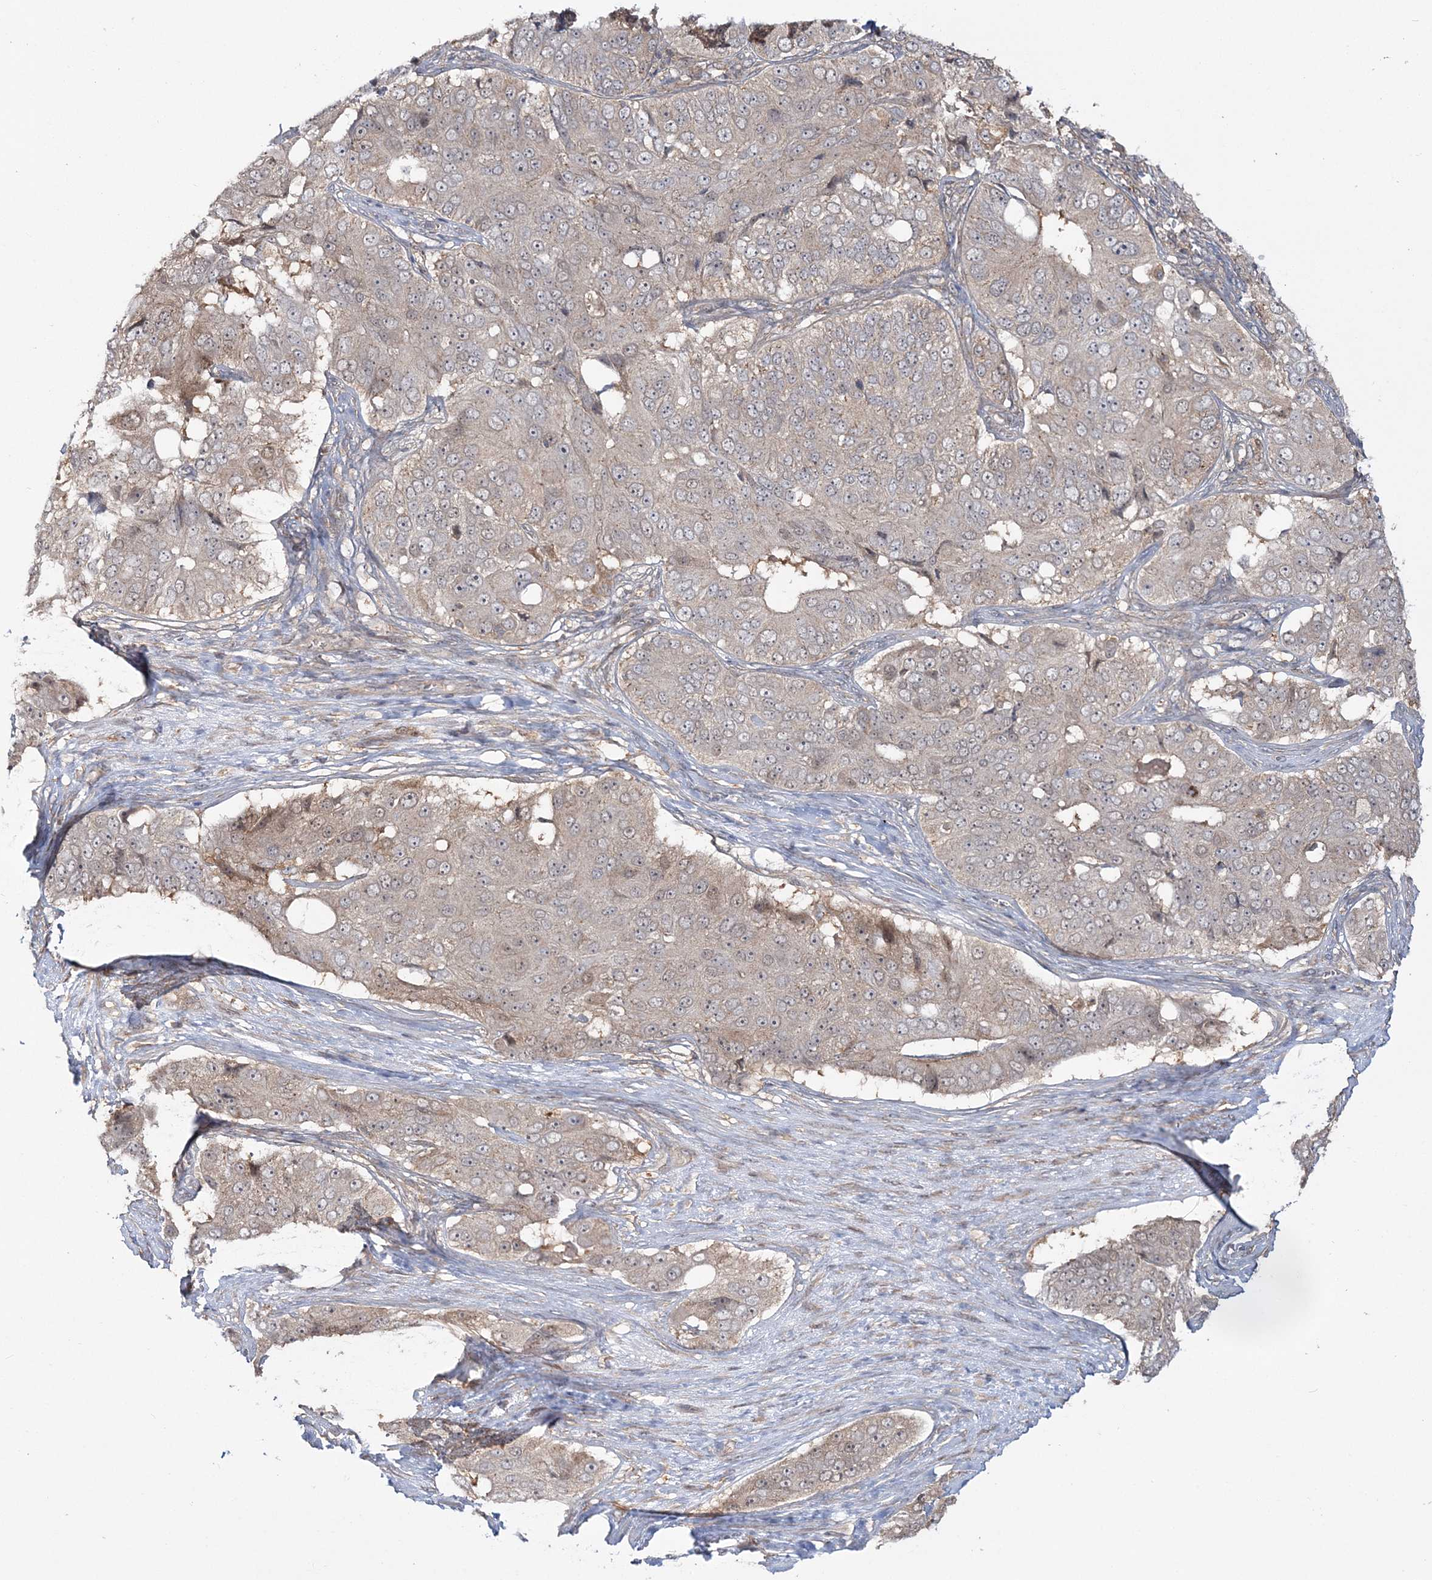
{"staining": {"intensity": "negative", "quantity": "none", "location": "none"}, "tissue": "ovarian cancer", "cell_type": "Tumor cells", "image_type": "cancer", "snomed": [{"axis": "morphology", "description": "Carcinoma, endometroid"}, {"axis": "topography", "description": "Ovary"}], "caption": "Protein analysis of endometroid carcinoma (ovarian) demonstrates no significant expression in tumor cells. (DAB immunohistochemistry (IHC) visualized using brightfield microscopy, high magnification).", "gene": "MOCS2", "patient": {"sex": "female", "age": 51}}